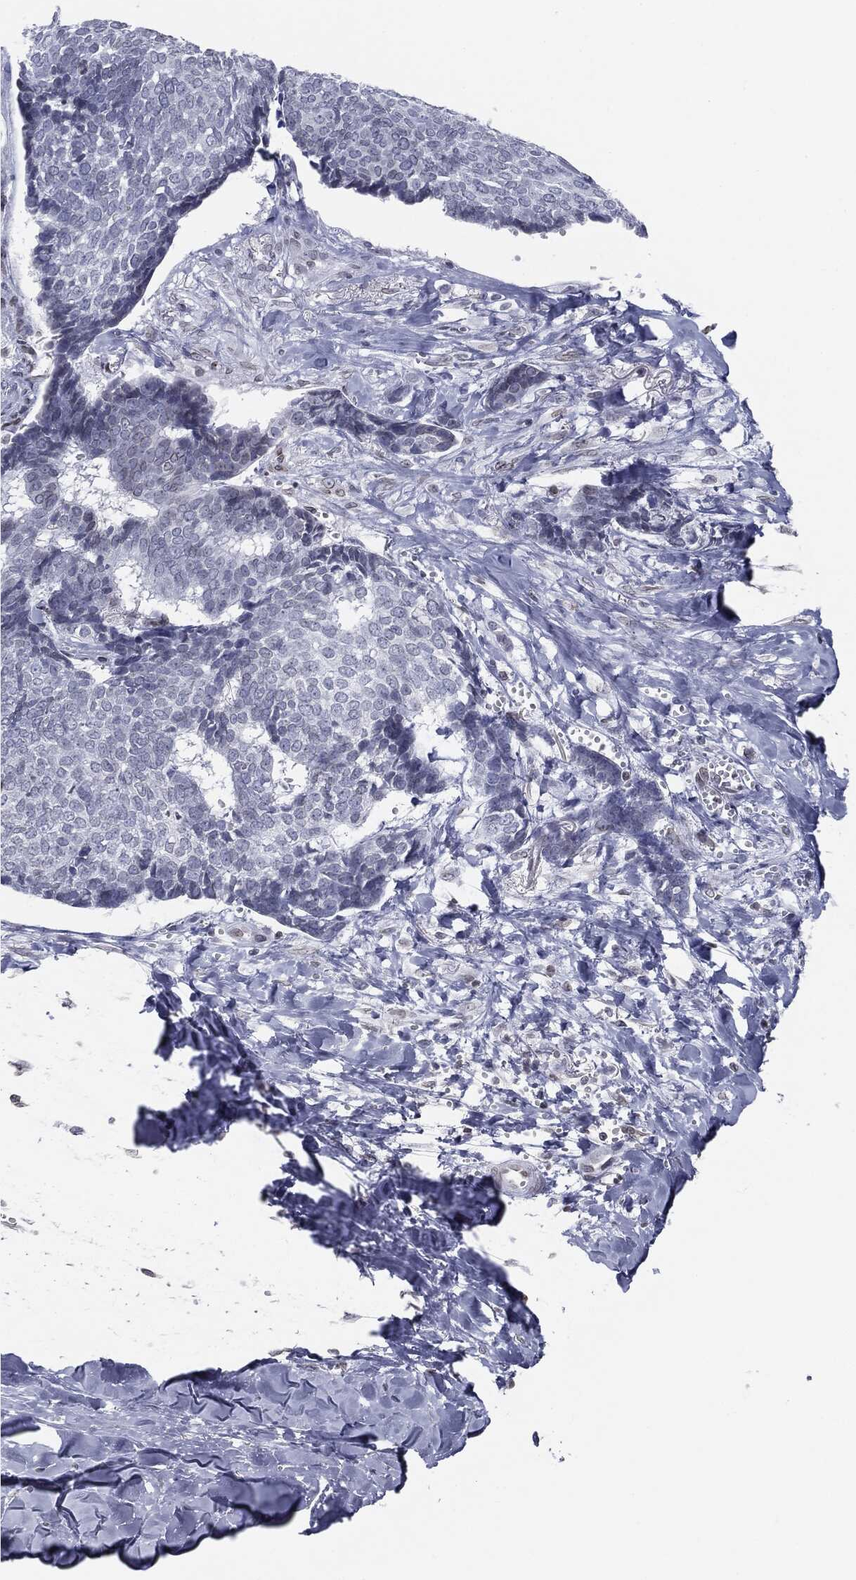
{"staining": {"intensity": "negative", "quantity": "none", "location": "none"}, "tissue": "skin cancer", "cell_type": "Tumor cells", "image_type": "cancer", "snomed": [{"axis": "morphology", "description": "Basal cell carcinoma"}, {"axis": "topography", "description": "Skin"}], "caption": "Immunohistochemistry photomicrograph of neoplastic tissue: human skin cancer (basal cell carcinoma) stained with DAB (3,3'-diaminobenzidine) displays no significant protein expression in tumor cells.", "gene": "ALDOB", "patient": {"sex": "male", "age": 86}}